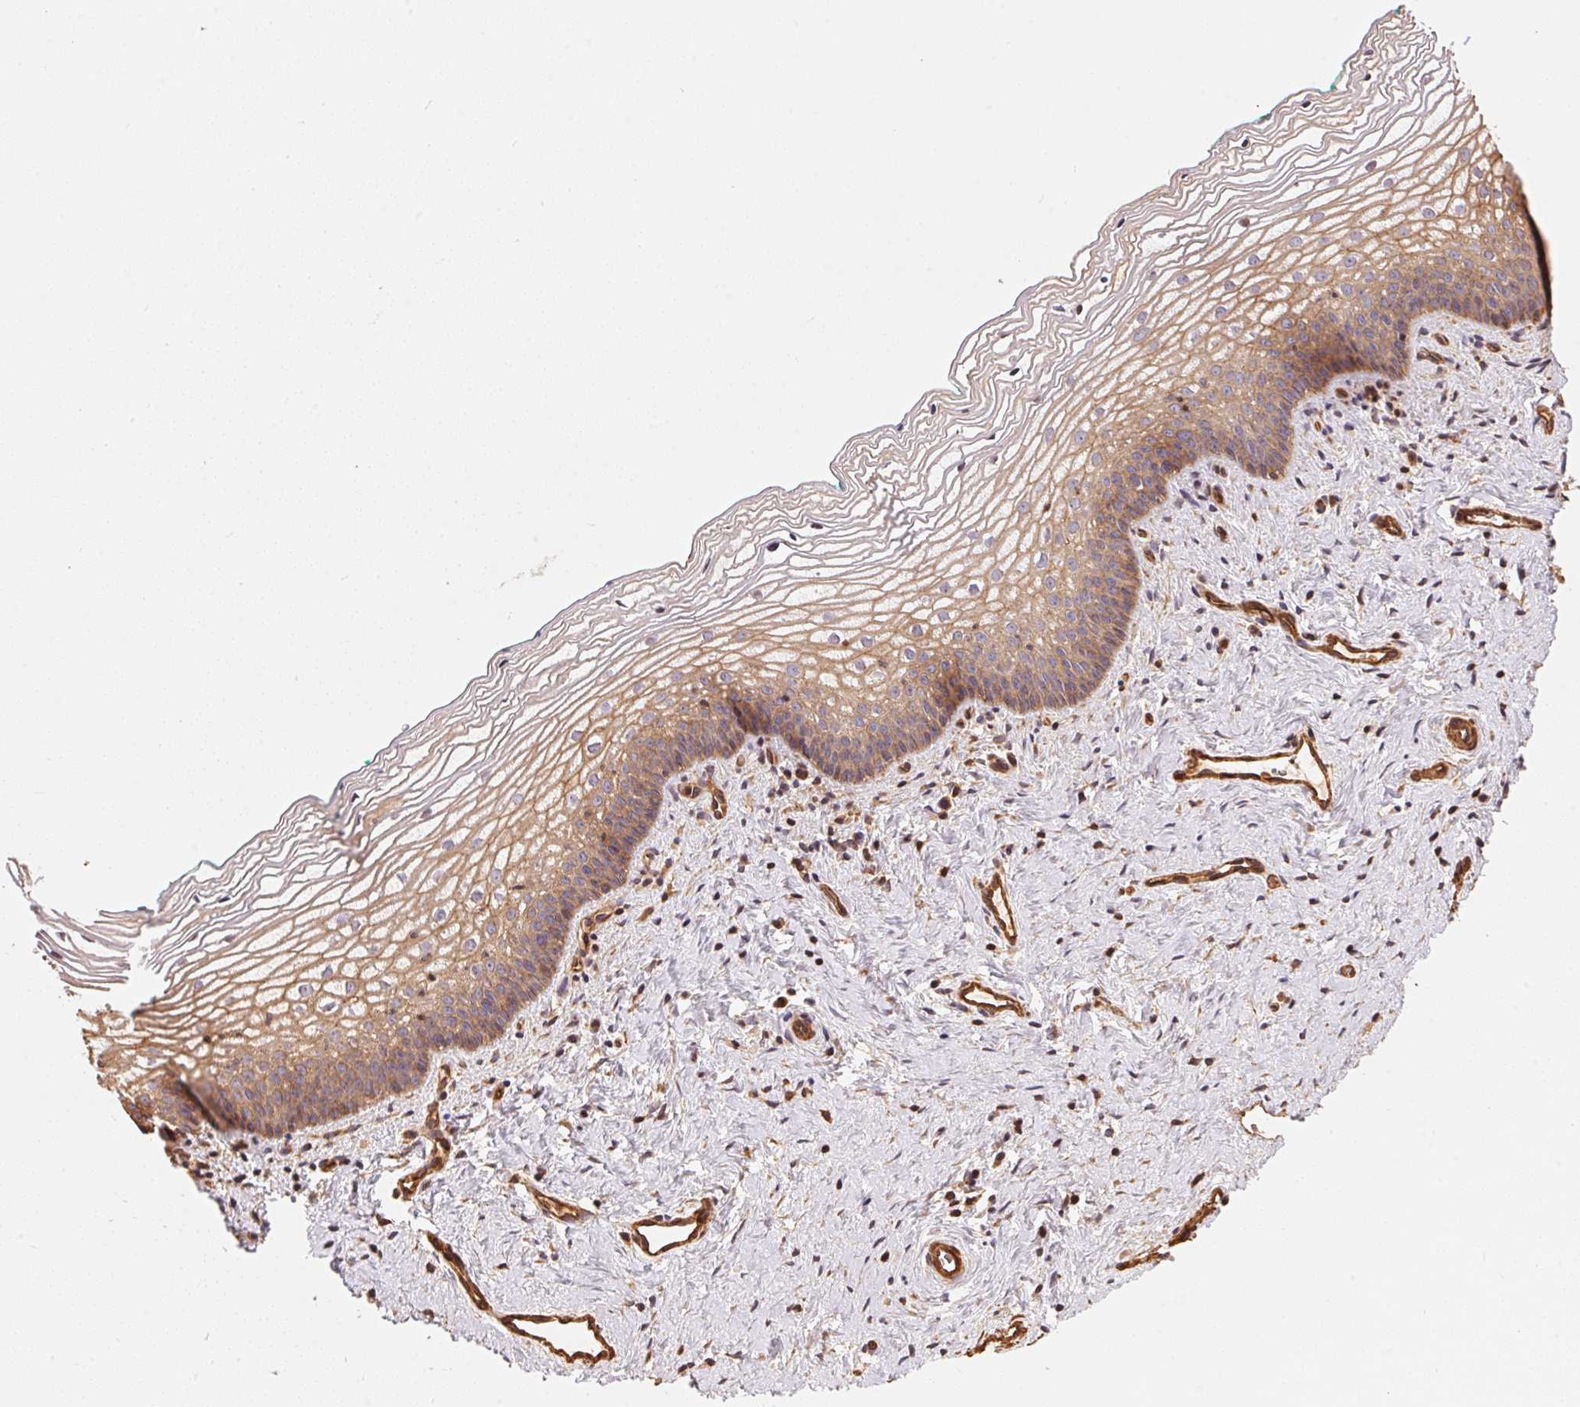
{"staining": {"intensity": "moderate", "quantity": ">75%", "location": "cytoplasmic/membranous"}, "tissue": "vagina", "cell_type": "Squamous epithelial cells", "image_type": "normal", "snomed": [{"axis": "morphology", "description": "Normal tissue, NOS"}, {"axis": "topography", "description": "Vagina"}], "caption": "The photomicrograph demonstrates immunohistochemical staining of unremarkable vagina. There is moderate cytoplasmic/membranous positivity is appreciated in approximately >75% of squamous epithelial cells.", "gene": "FRAS1", "patient": {"sex": "female", "age": 44}}